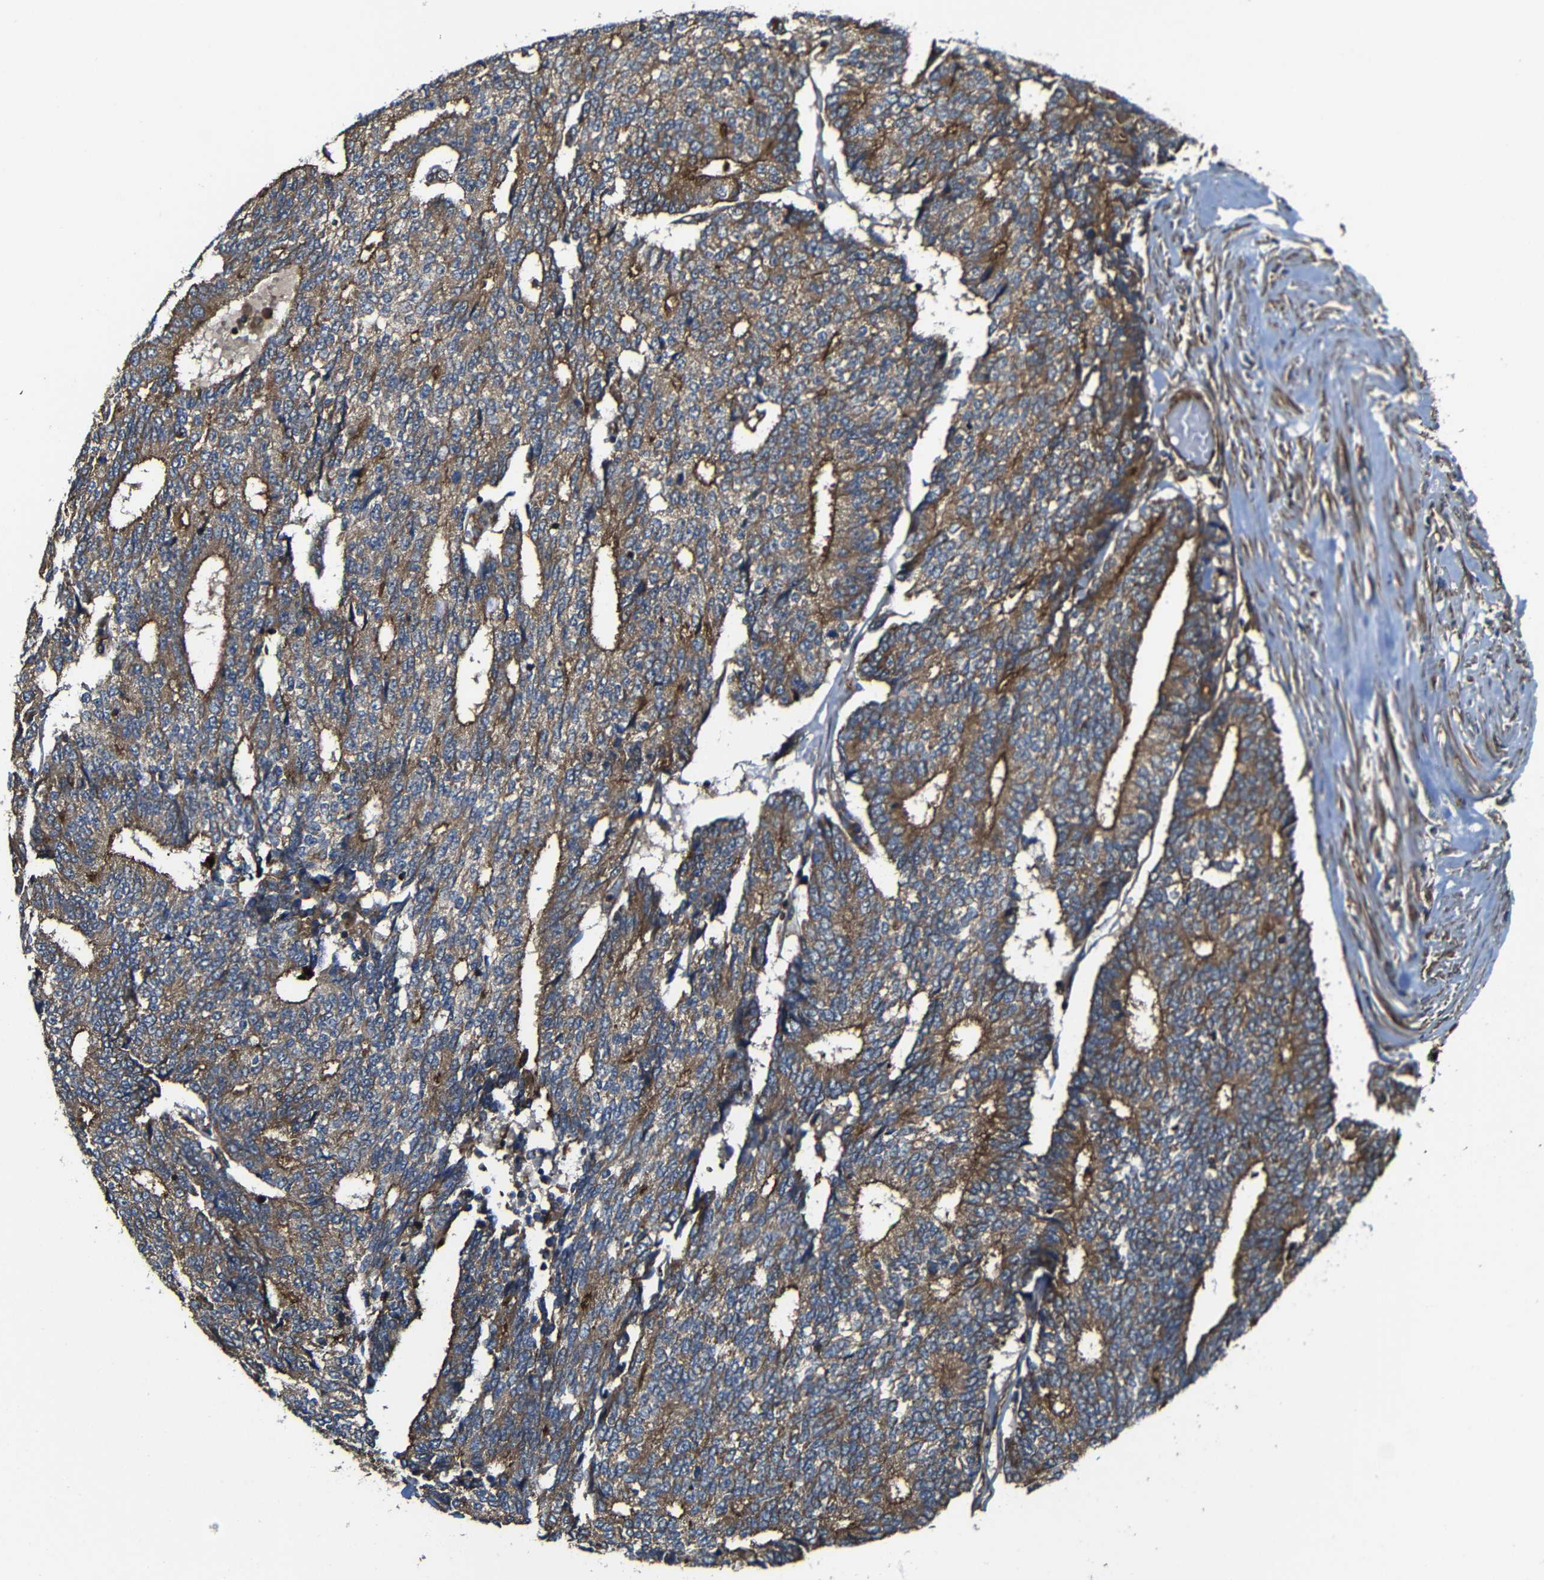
{"staining": {"intensity": "moderate", "quantity": ">75%", "location": "cytoplasmic/membranous"}, "tissue": "prostate cancer", "cell_type": "Tumor cells", "image_type": "cancer", "snomed": [{"axis": "morphology", "description": "Normal tissue, NOS"}, {"axis": "morphology", "description": "Adenocarcinoma, High grade"}, {"axis": "topography", "description": "Prostate"}, {"axis": "topography", "description": "Seminal veicle"}], "caption": "About >75% of tumor cells in human prostate cancer (high-grade adenocarcinoma) show moderate cytoplasmic/membranous protein positivity as visualized by brown immunohistochemical staining.", "gene": "PTCH1", "patient": {"sex": "male", "age": 55}}